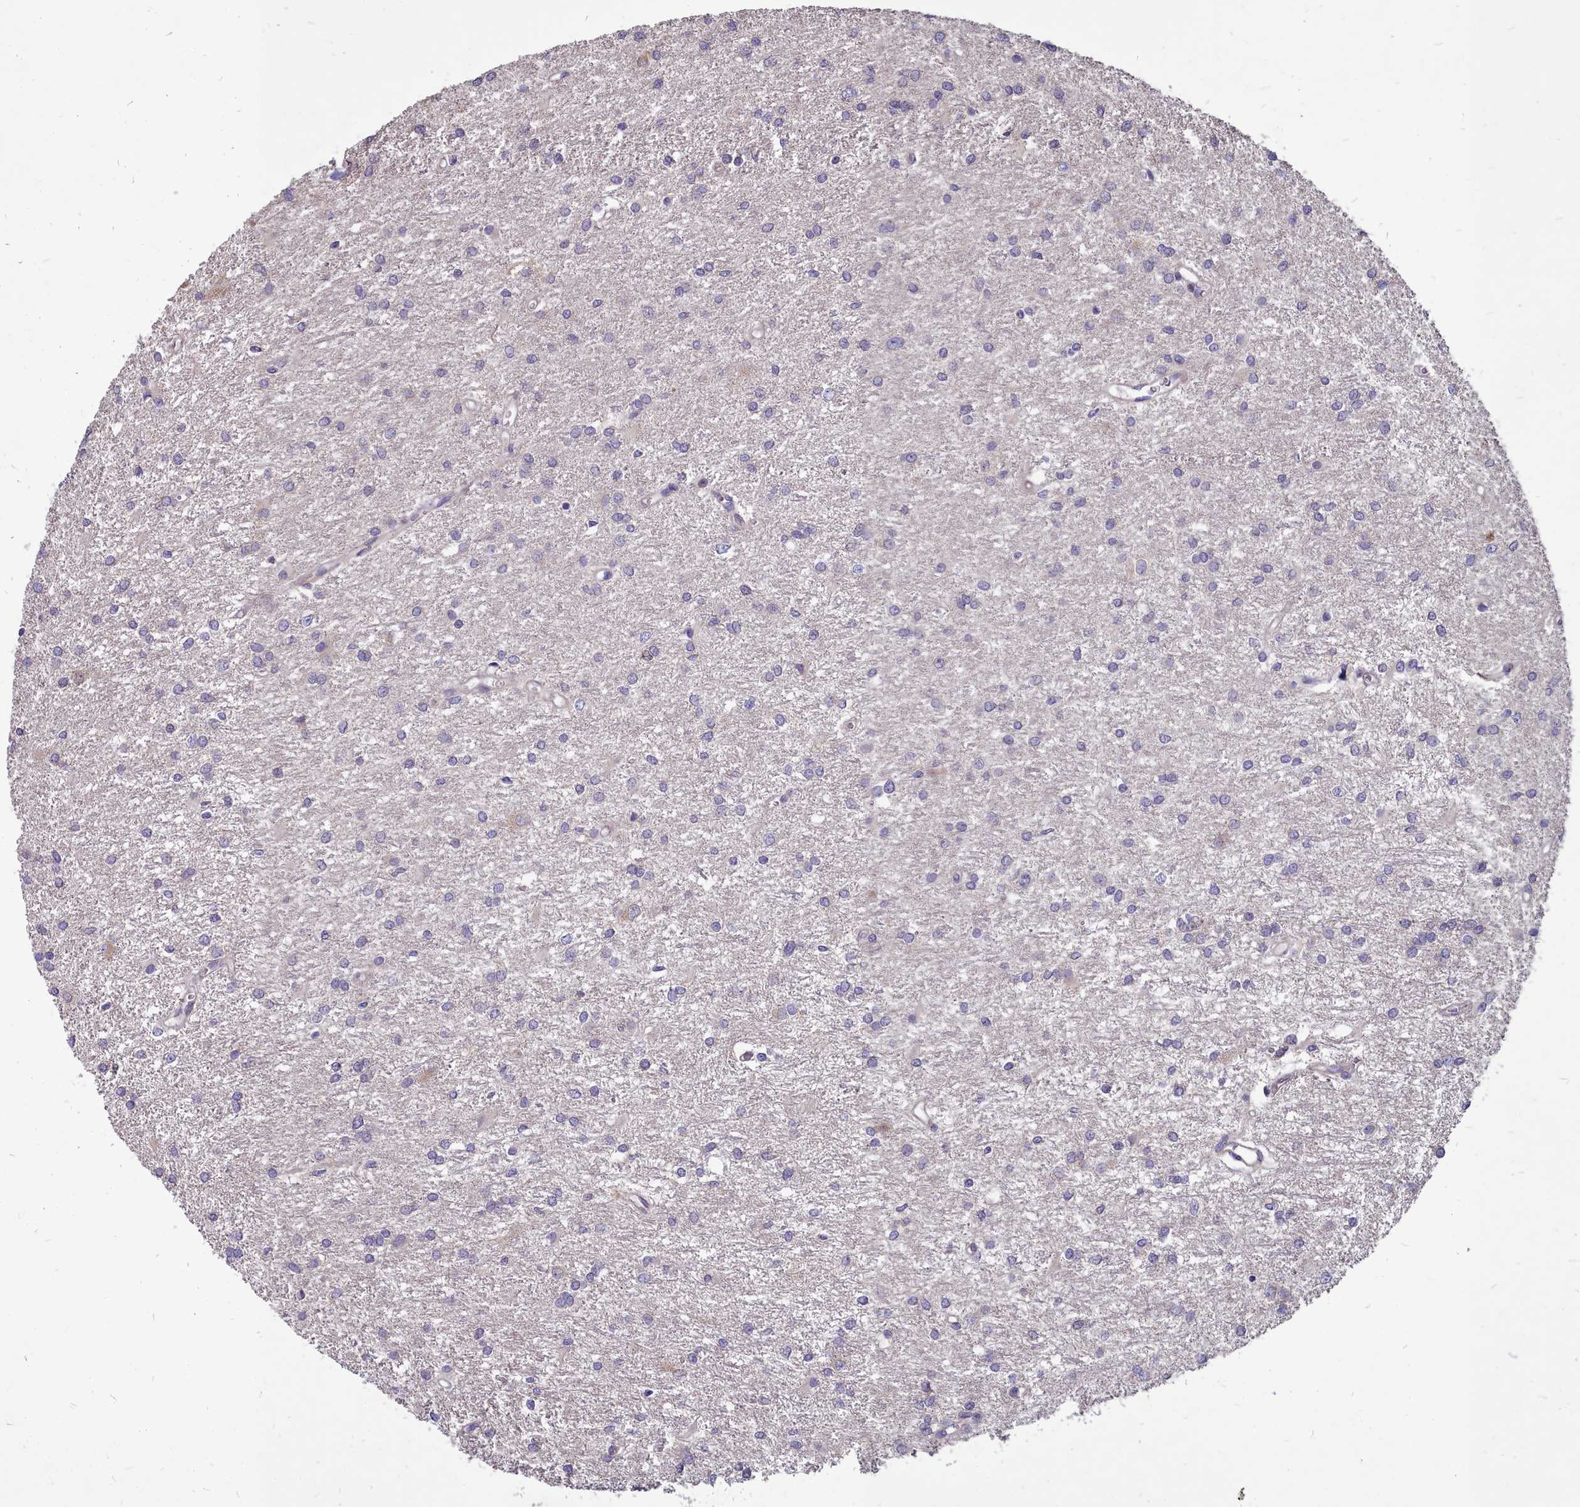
{"staining": {"intensity": "negative", "quantity": "none", "location": "none"}, "tissue": "glioma", "cell_type": "Tumor cells", "image_type": "cancer", "snomed": [{"axis": "morphology", "description": "Glioma, malignant, High grade"}, {"axis": "topography", "description": "Brain"}], "caption": "Histopathology image shows no protein expression in tumor cells of glioma tissue. (IHC, brightfield microscopy, high magnification).", "gene": "SMPD4", "patient": {"sex": "female", "age": 50}}